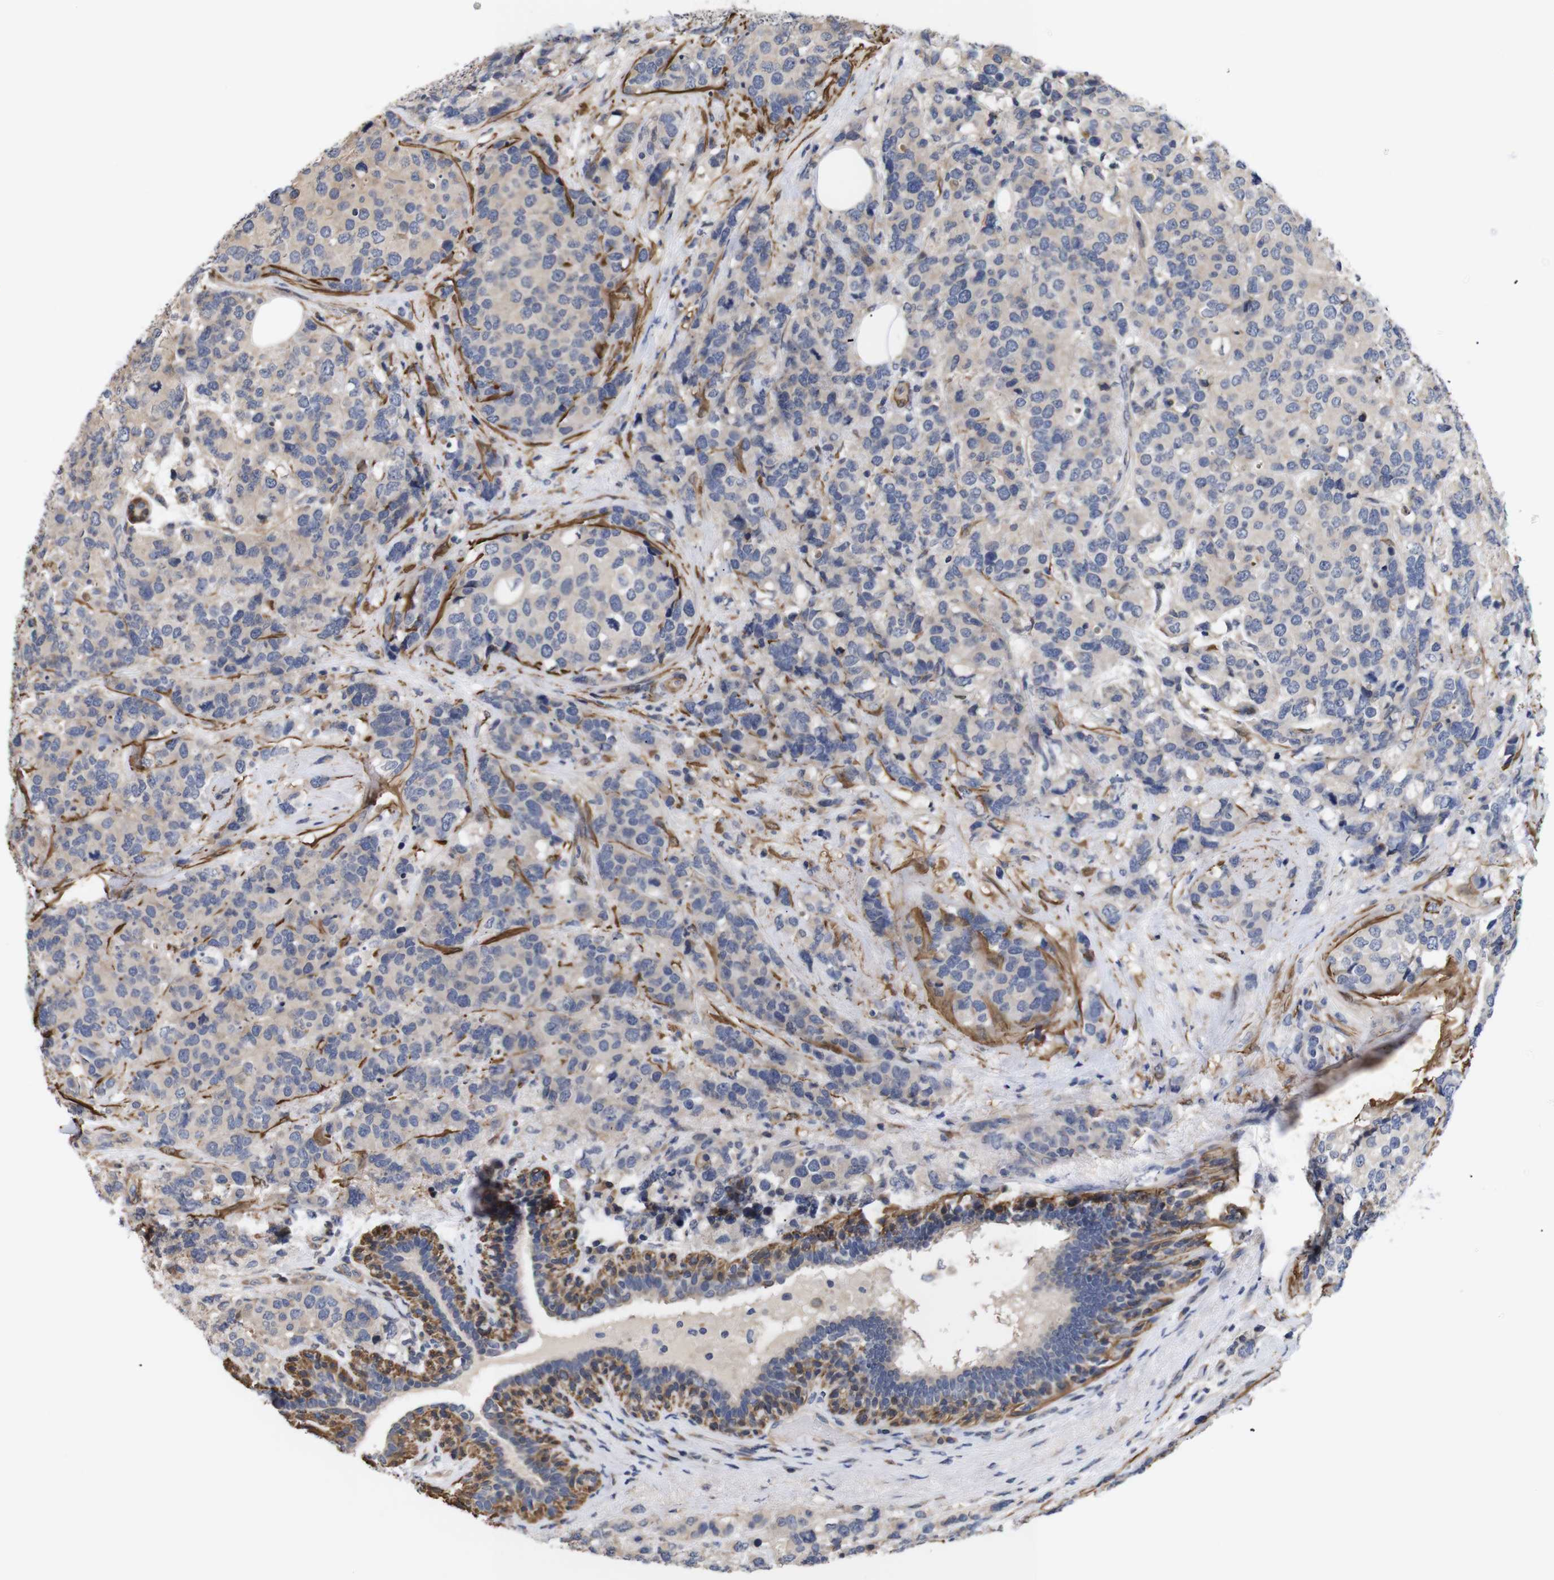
{"staining": {"intensity": "negative", "quantity": "none", "location": "none"}, "tissue": "breast cancer", "cell_type": "Tumor cells", "image_type": "cancer", "snomed": [{"axis": "morphology", "description": "Lobular carcinoma"}, {"axis": "topography", "description": "Breast"}], "caption": "A photomicrograph of breast cancer (lobular carcinoma) stained for a protein exhibits no brown staining in tumor cells.", "gene": "PDLIM5", "patient": {"sex": "female", "age": 59}}